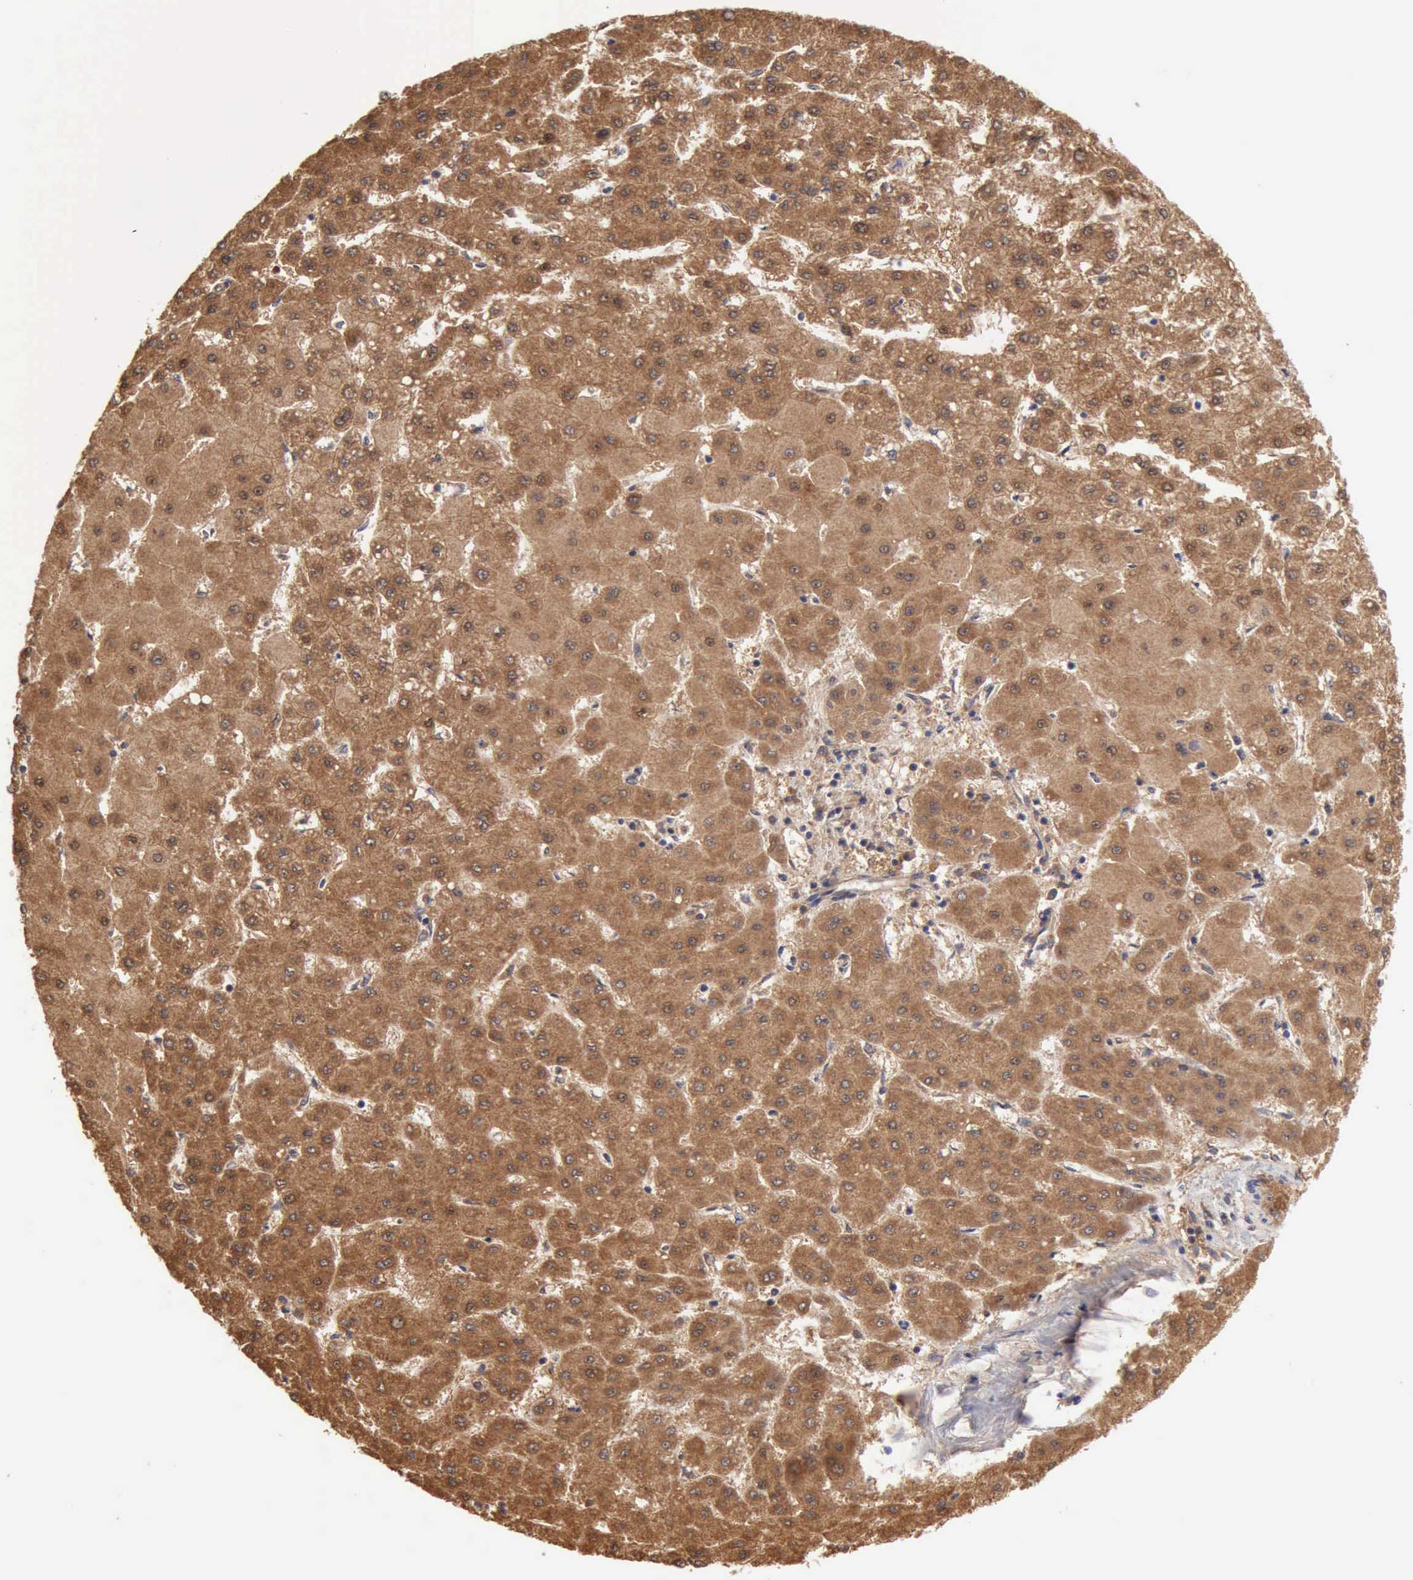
{"staining": {"intensity": "strong", "quantity": ">75%", "location": "cytoplasmic/membranous"}, "tissue": "liver cancer", "cell_type": "Tumor cells", "image_type": "cancer", "snomed": [{"axis": "morphology", "description": "Carcinoma, Hepatocellular, NOS"}, {"axis": "topography", "description": "Liver"}], "caption": "Immunohistochemical staining of hepatocellular carcinoma (liver) reveals high levels of strong cytoplasmic/membranous protein positivity in approximately >75% of tumor cells. (DAB = brown stain, brightfield microscopy at high magnification).", "gene": "PTGR2", "patient": {"sex": "female", "age": 52}}